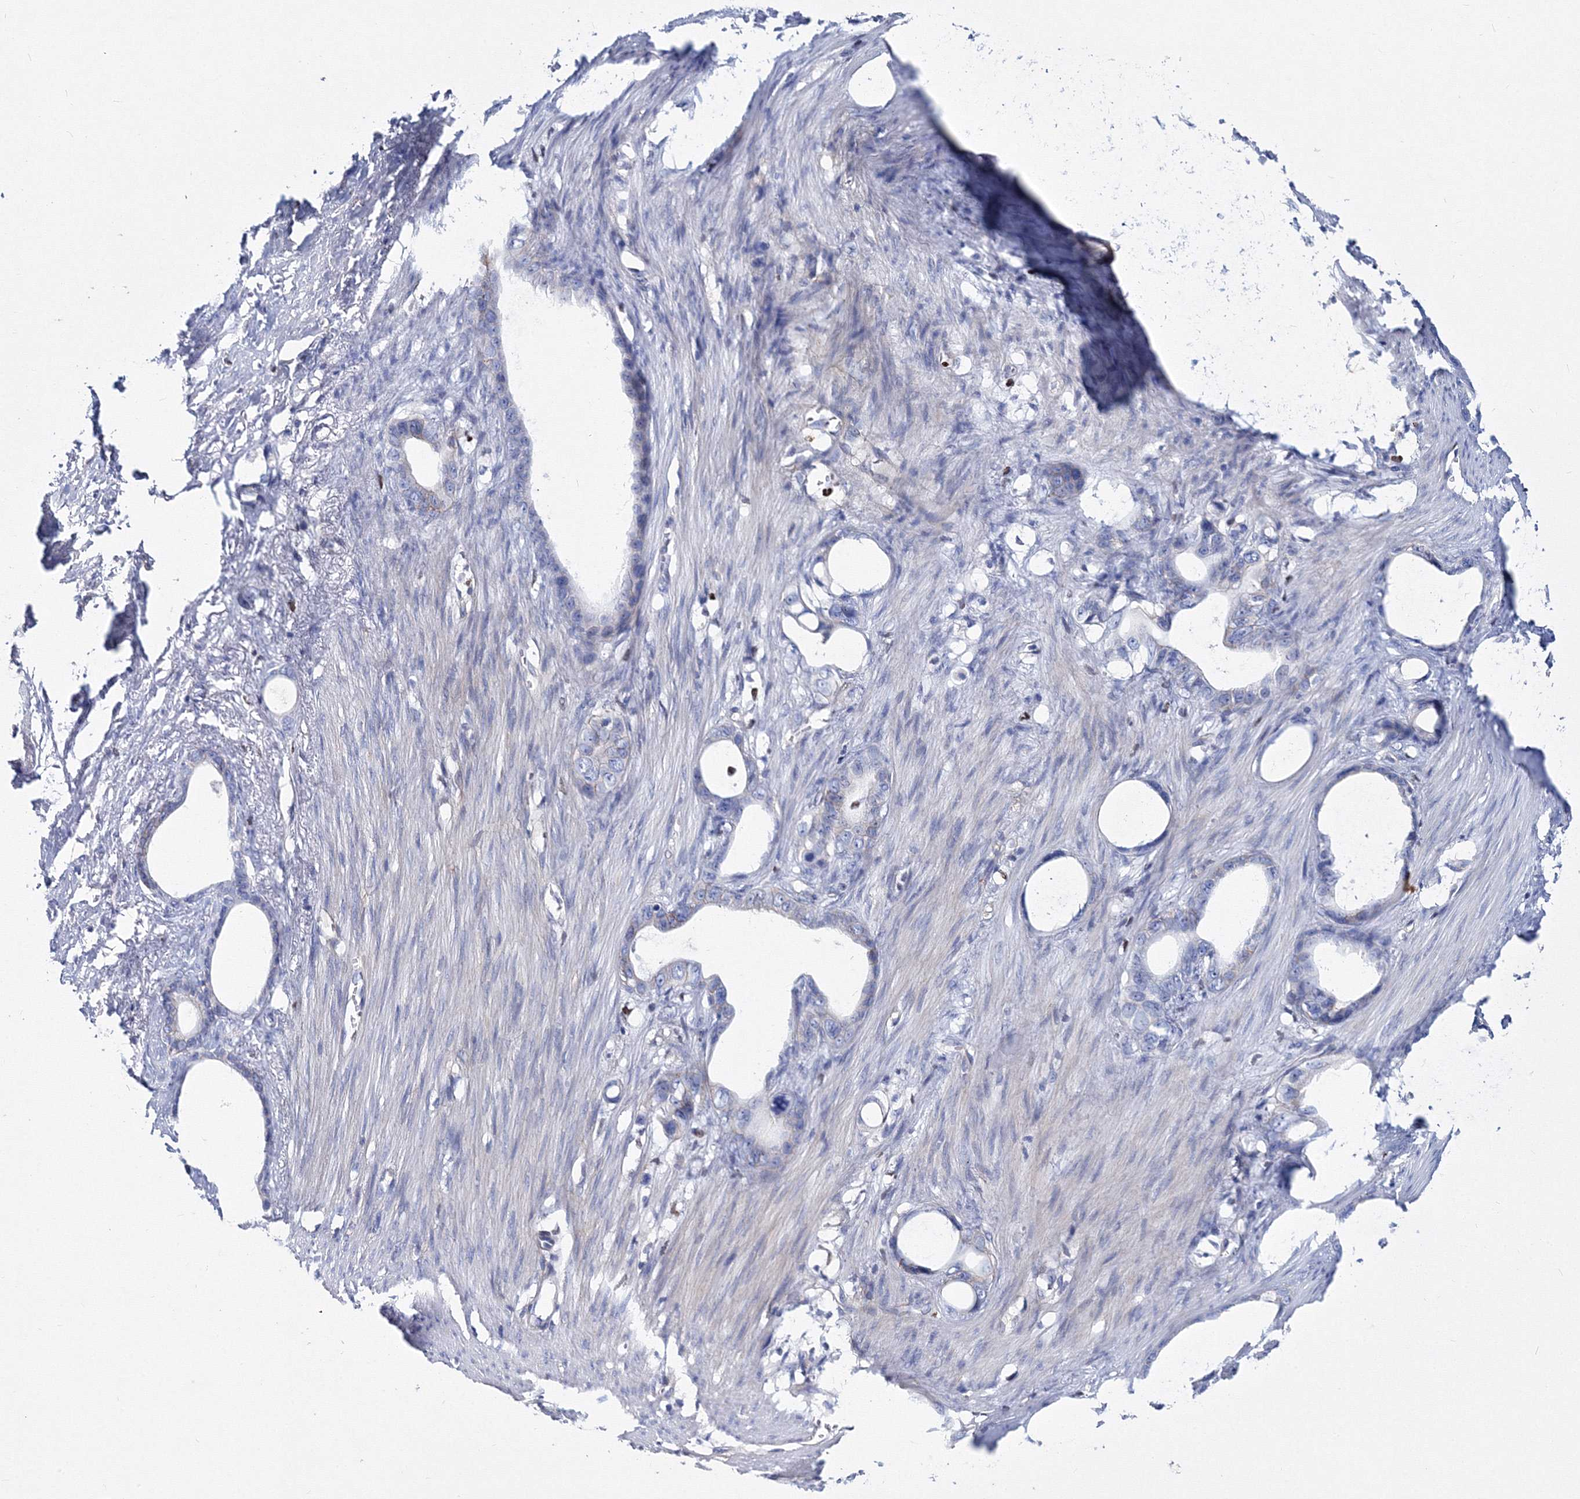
{"staining": {"intensity": "negative", "quantity": "none", "location": "none"}, "tissue": "stomach cancer", "cell_type": "Tumor cells", "image_type": "cancer", "snomed": [{"axis": "morphology", "description": "Adenocarcinoma, NOS"}, {"axis": "topography", "description": "Stomach"}], "caption": "Stomach adenocarcinoma was stained to show a protein in brown. There is no significant positivity in tumor cells.", "gene": "C11orf52", "patient": {"sex": "female", "age": 75}}